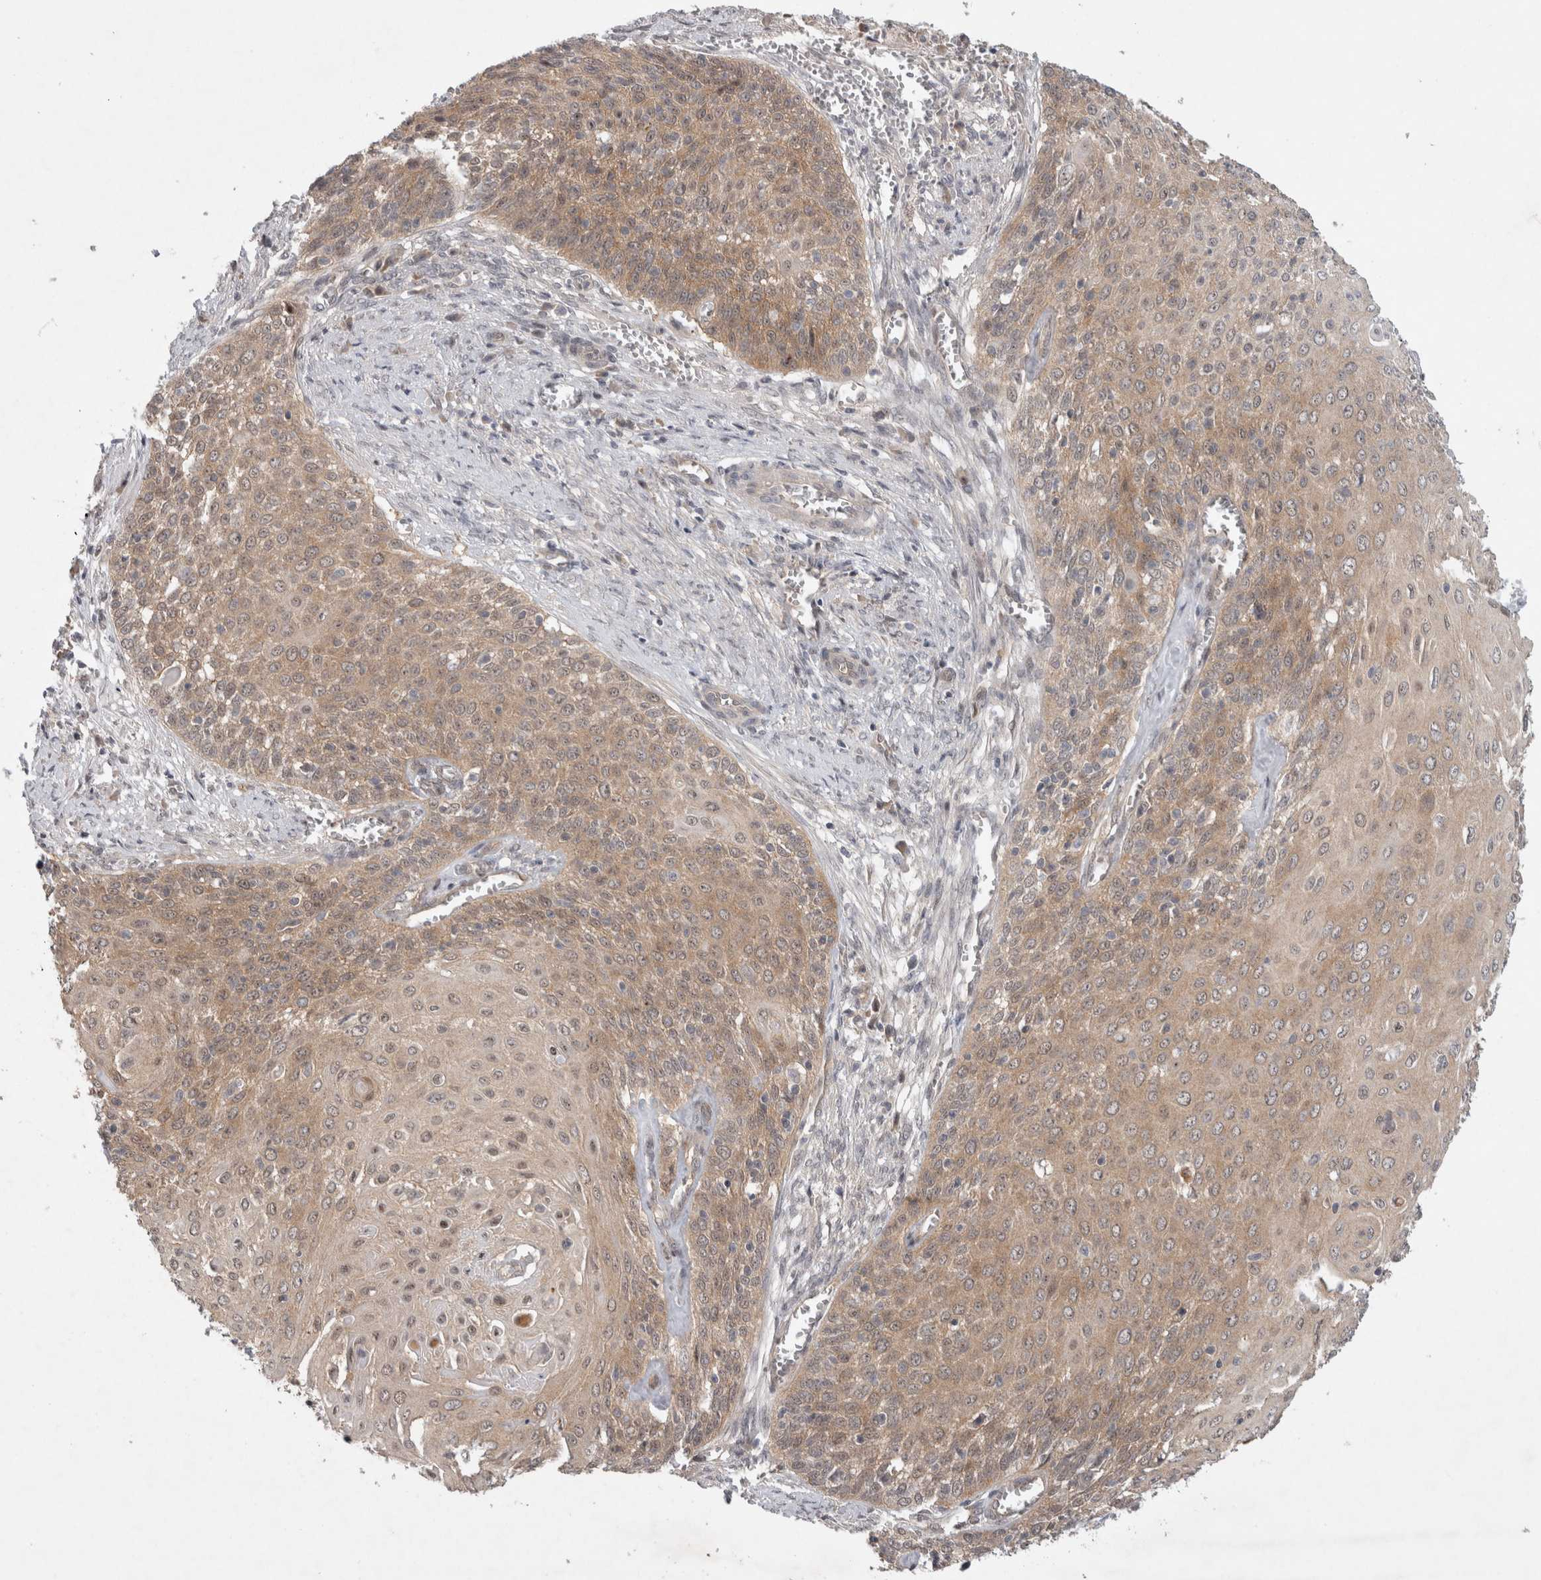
{"staining": {"intensity": "moderate", "quantity": ">75%", "location": "cytoplasmic/membranous"}, "tissue": "cervical cancer", "cell_type": "Tumor cells", "image_type": "cancer", "snomed": [{"axis": "morphology", "description": "Squamous cell carcinoma, NOS"}, {"axis": "topography", "description": "Cervix"}], "caption": "Cervical cancer (squamous cell carcinoma) was stained to show a protein in brown. There is medium levels of moderate cytoplasmic/membranous positivity in about >75% of tumor cells.", "gene": "CERS3", "patient": {"sex": "female", "age": 39}}